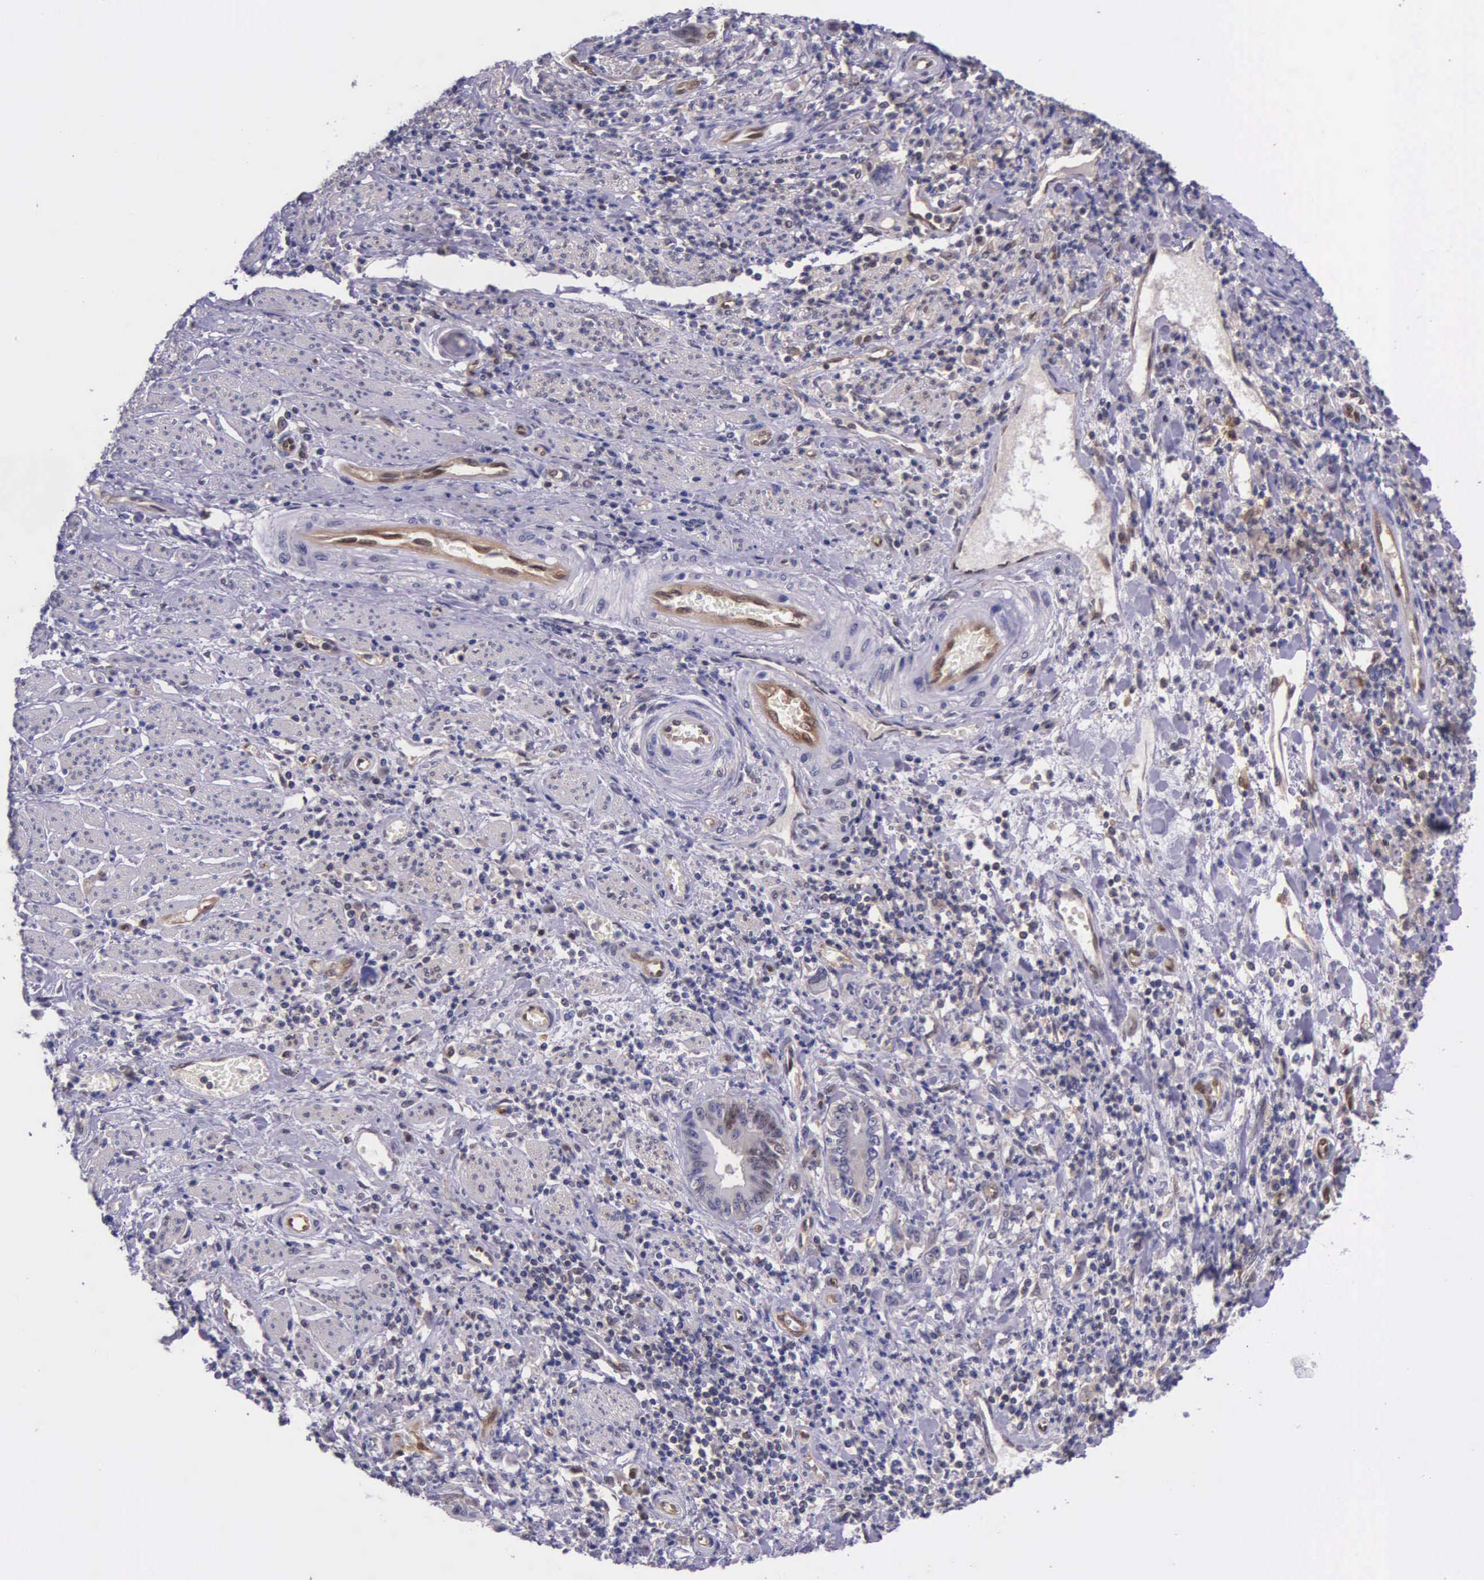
{"staining": {"intensity": "weak", "quantity": "25%-75%", "location": "cytoplasmic/membranous"}, "tissue": "stomach cancer", "cell_type": "Tumor cells", "image_type": "cancer", "snomed": [{"axis": "morphology", "description": "Adenocarcinoma, NOS"}, {"axis": "topography", "description": "Stomach"}], "caption": "An image of stomach cancer stained for a protein reveals weak cytoplasmic/membranous brown staining in tumor cells.", "gene": "GMPR2", "patient": {"sex": "female", "age": 76}}